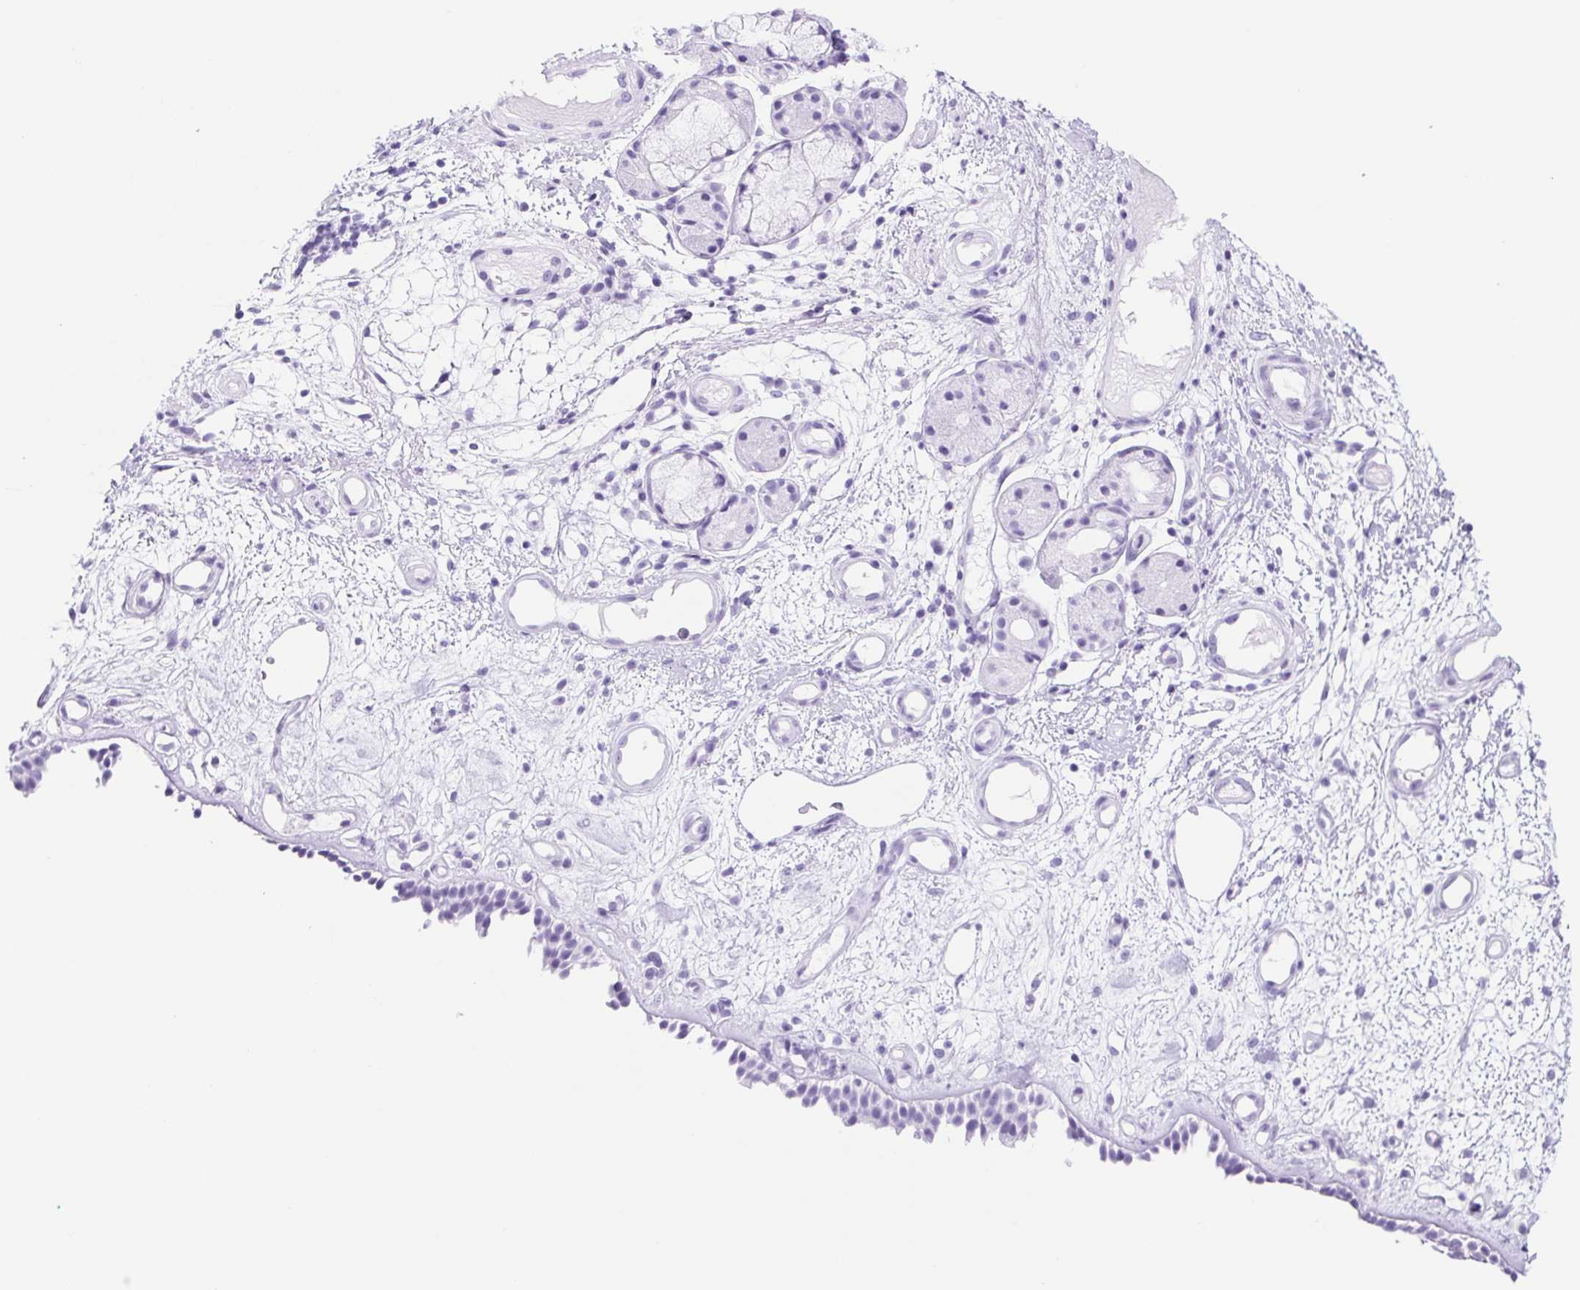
{"staining": {"intensity": "negative", "quantity": "none", "location": "none"}, "tissue": "nasopharynx", "cell_type": "Respiratory epithelial cells", "image_type": "normal", "snomed": [{"axis": "morphology", "description": "Normal tissue, NOS"}, {"axis": "morphology", "description": "Inflammation, NOS"}, {"axis": "topography", "description": "Nasopharynx"}], "caption": "The photomicrograph exhibits no significant staining in respiratory epithelial cells of nasopharynx. (Stains: DAB (3,3'-diaminobenzidine) immunohistochemistry (IHC) with hematoxylin counter stain, Microscopy: brightfield microscopy at high magnification).", "gene": "CYP21A2", "patient": {"sex": "male", "age": 54}}